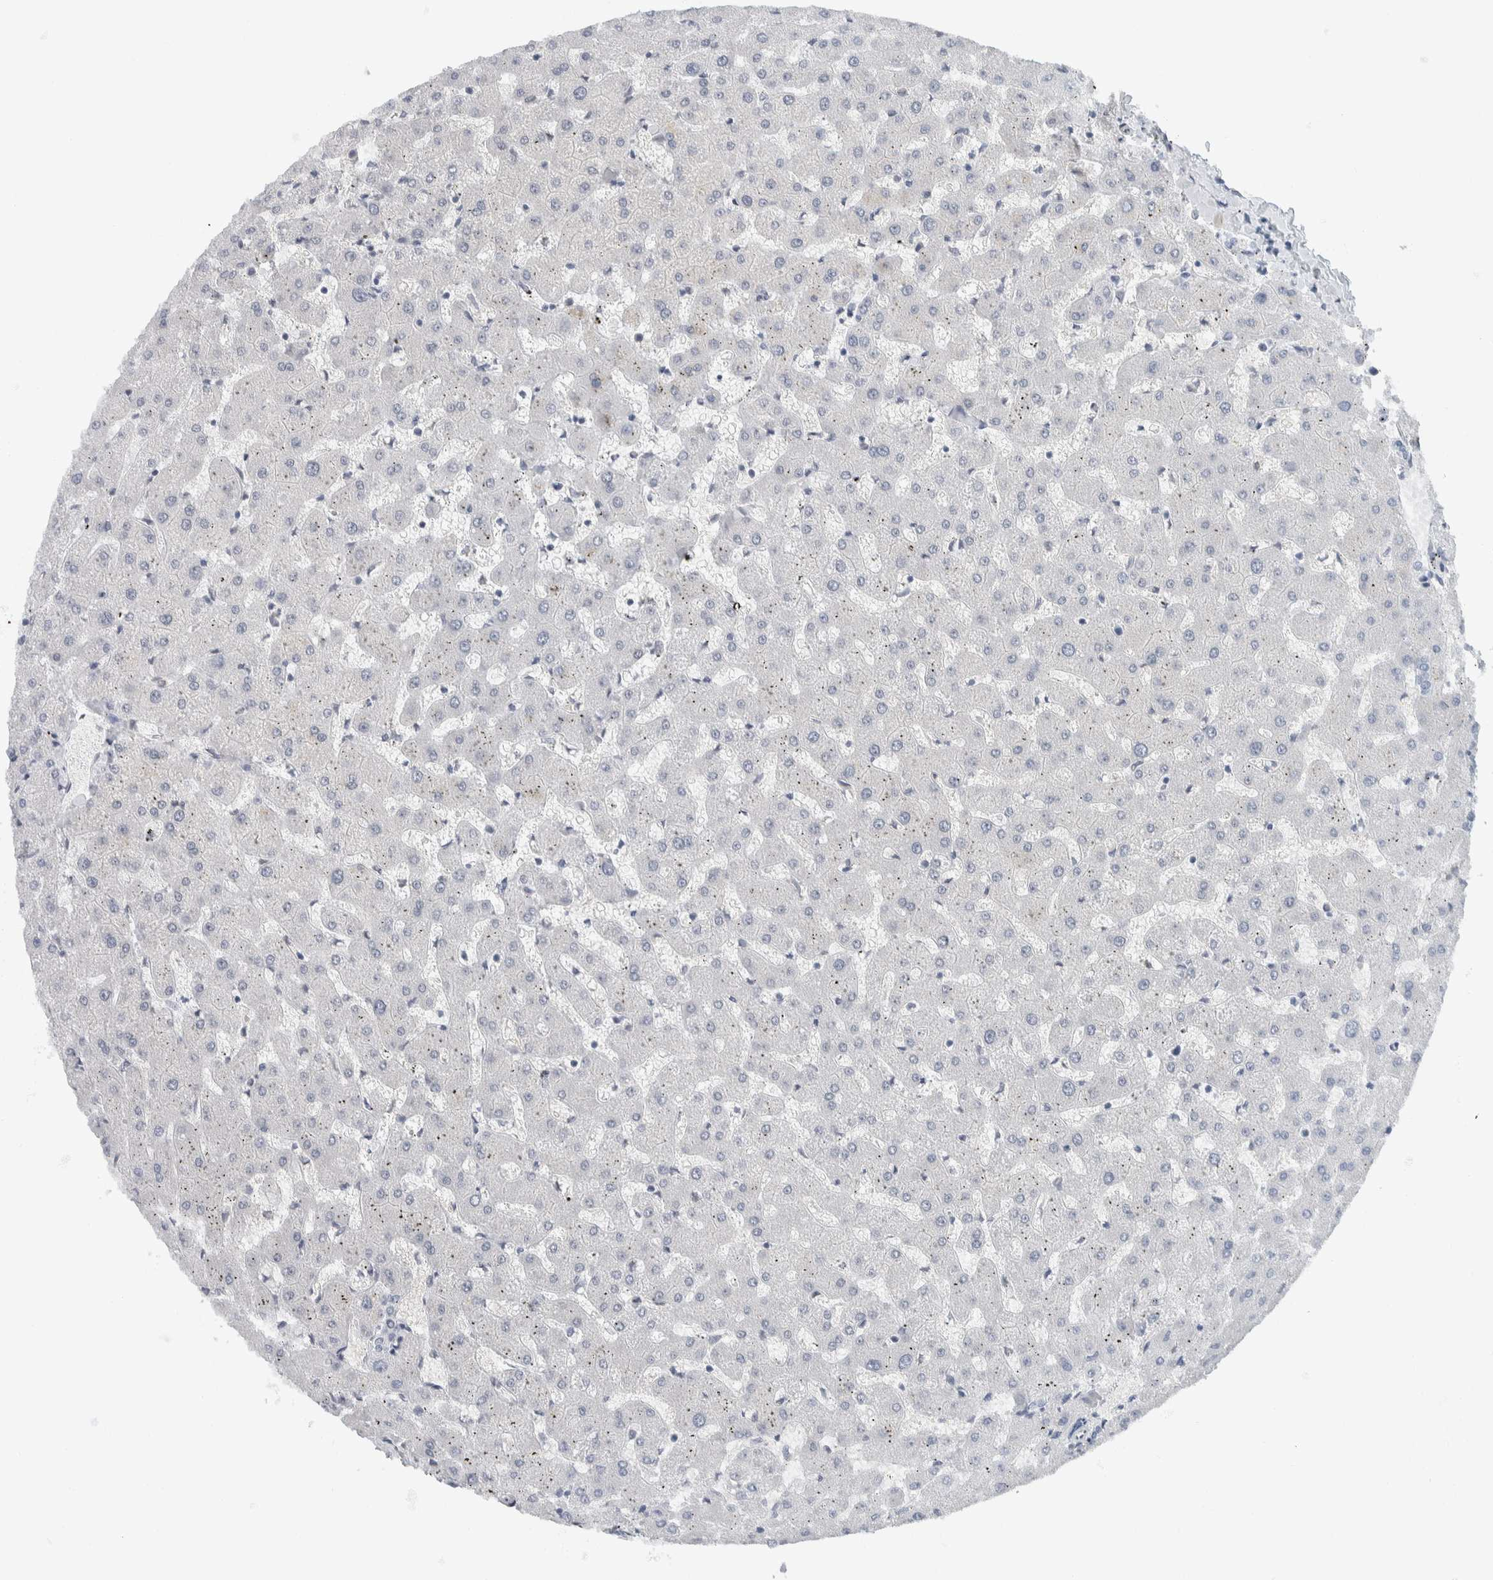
{"staining": {"intensity": "negative", "quantity": "none", "location": "none"}, "tissue": "liver", "cell_type": "Cholangiocytes", "image_type": "normal", "snomed": [{"axis": "morphology", "description": "Normal tissue, NOS"}, {"axis": "topography", "description": "Liver"}], "caption": "Immunohistochemical staining of normal human liver displays no significant staining in cholangiocytes. (DAB immunohistochemistry with hematoxylin counter stain).", "gene": "NEFM", "patient": {"sex": "female", "age": 63}}